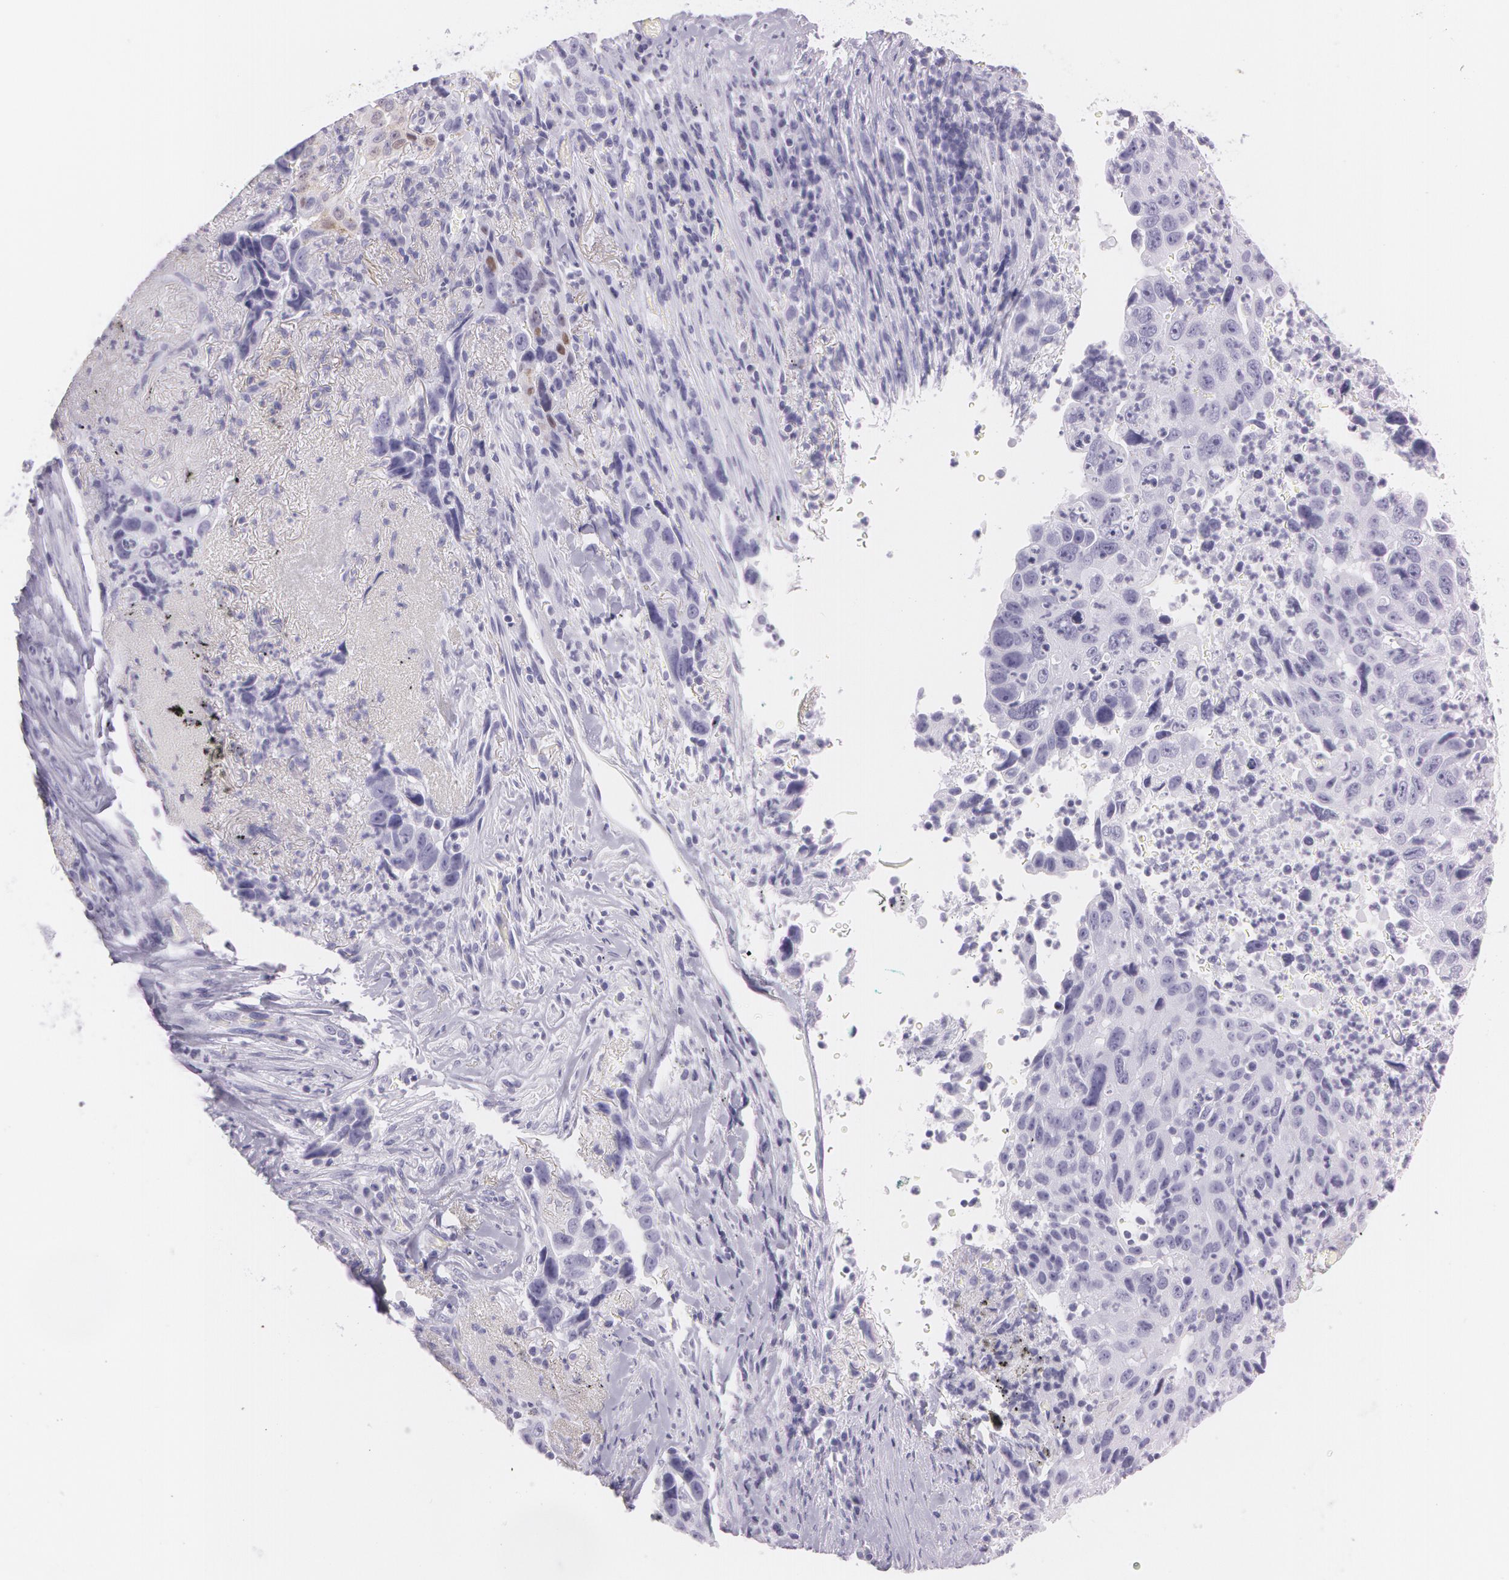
{"staining": {"intensity": "moderate", "quantity": "<25%", "location": "nuclear"}, "tissue": "lung cancer", "cell_type": "Tumor cells", "image_type": "cancer", "snomed": [{"axis": "morphology", "description": "Squamous cell carcinoma, NOS"}, {"axis": "topography", "description": "Lung"}], "caption": "Protein expression analysis of lung cancer demonstrates moderate nuclear positivity in about <25% of tumor cells.", "gene": "SNCG", "patient": {"sex": "male", "age": 64}}